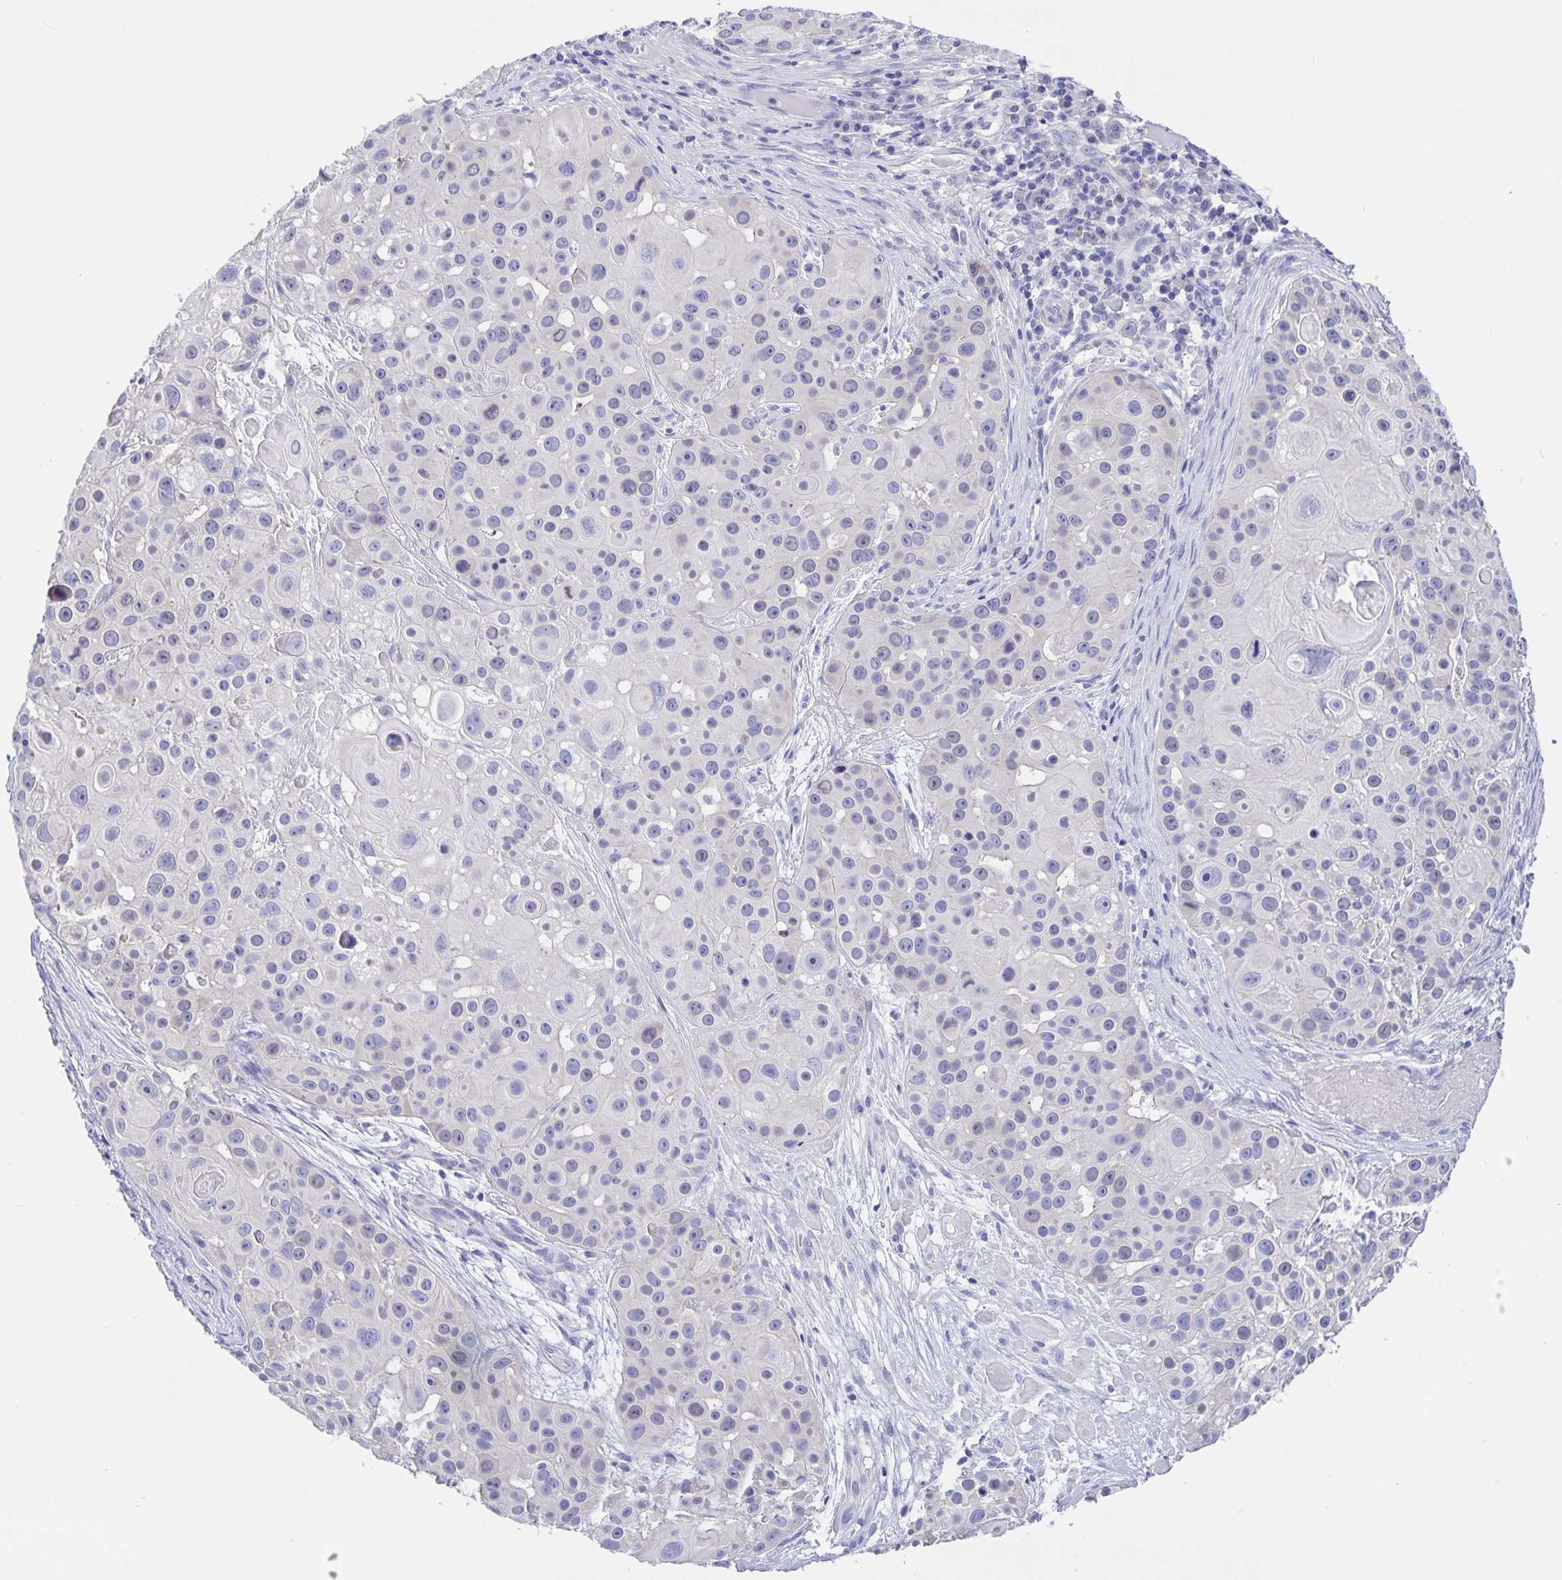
{"staining": {"intensity": "negative", "quantity": "none", "location": "none"}, "tissue": "skin cancer", "cell_type": "Tumor cells", "image_type": "cancer", "snomed": [{"axis": "morphology", "description": "Squamous cell carcinoma, NOS"}, {"axis": "topography", "description": "Skin"}], "caption": "An immunohistochemistry (IHC) histopathology image of skin squamous cell carcinoma is shown. There is no staining in tumor cells of skin squamous cell carcinoma.", "gene": "ERMN", "patient": {"sex": "male", "age": 92}}